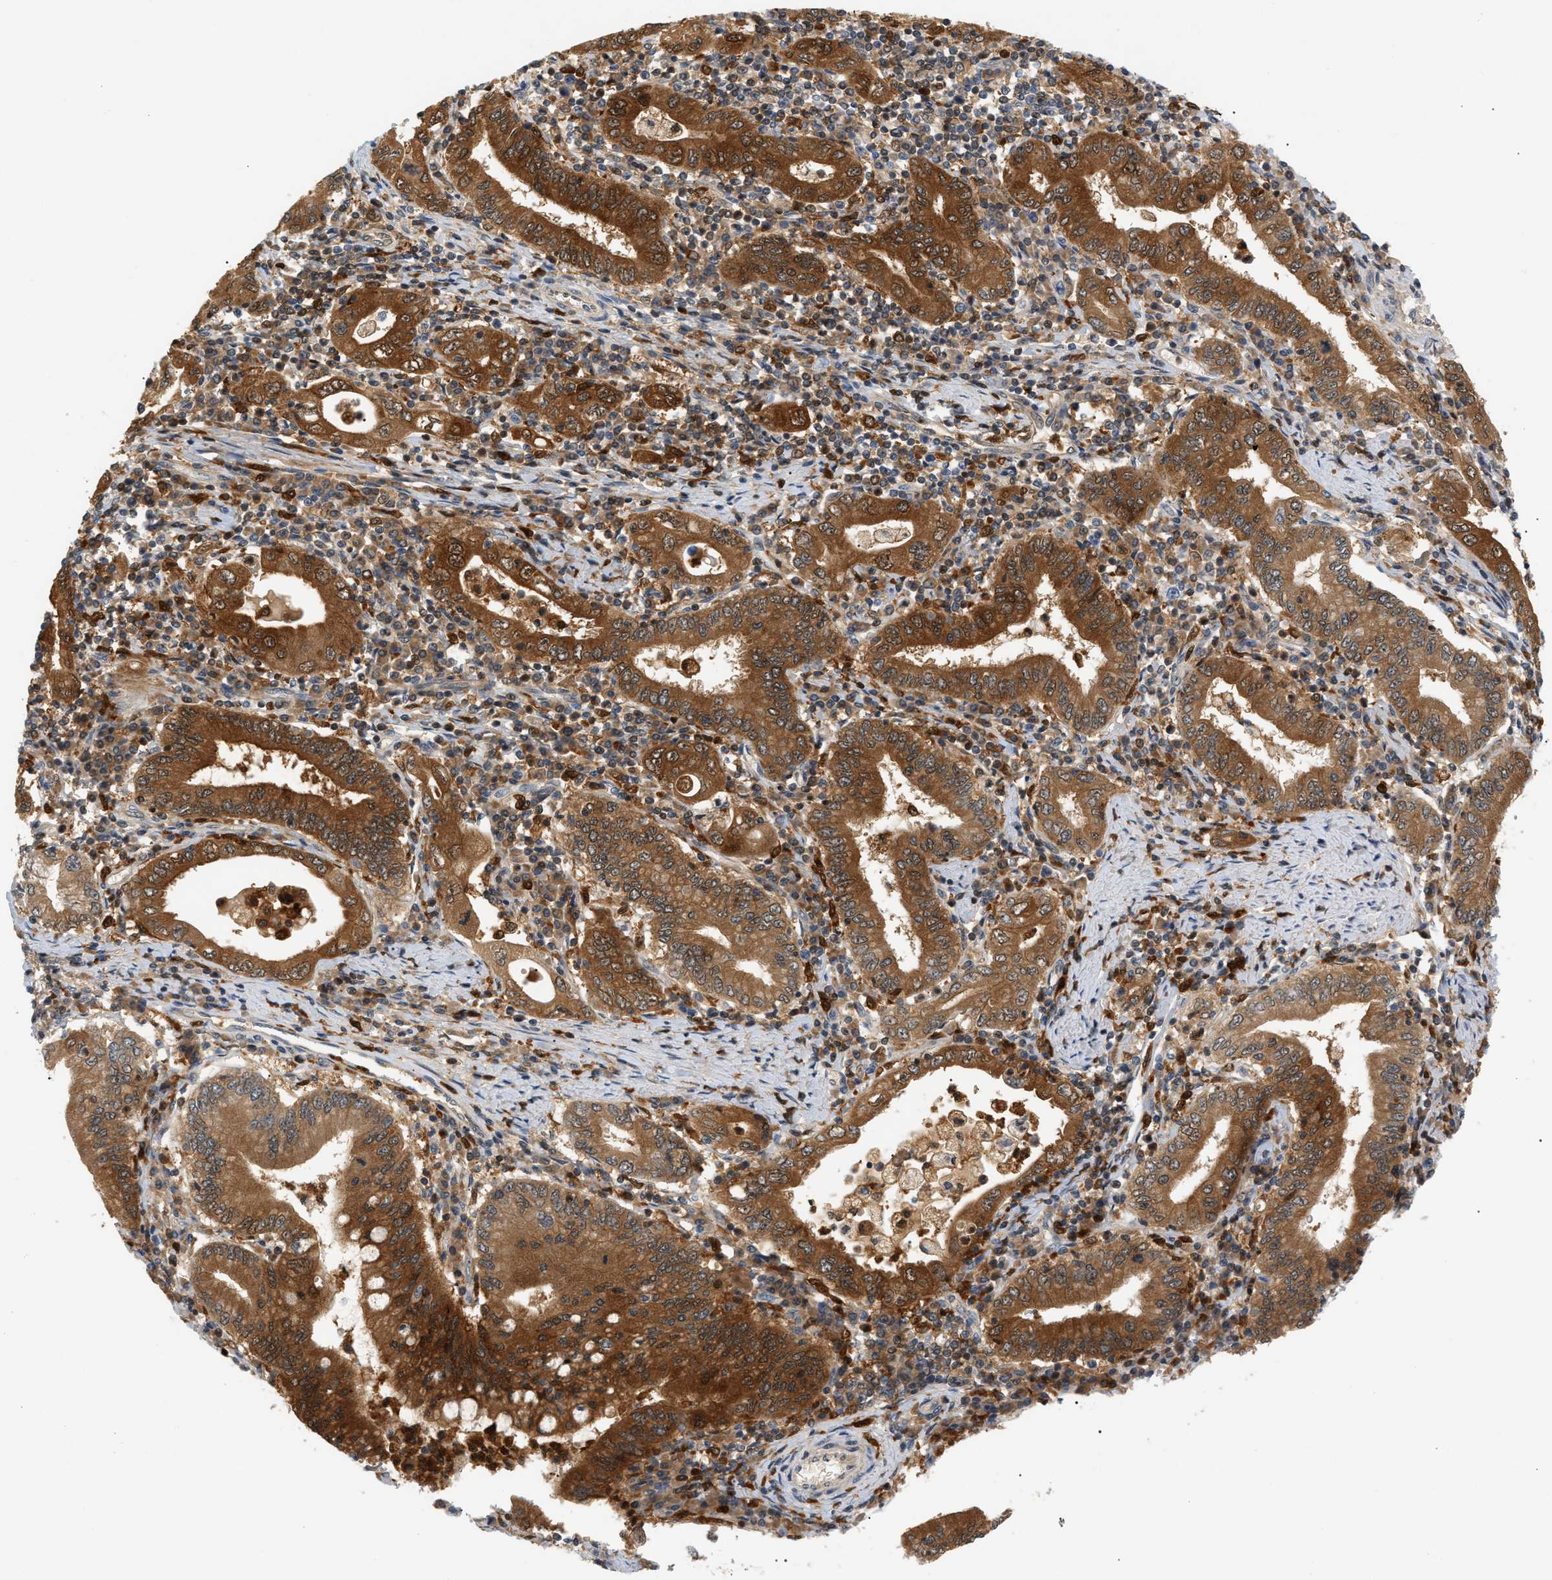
{"staining": {"intensity": "strong", "quantity": ">75%", "location": "cytoplasmic/membranous"}, "tissue": "stomach cancer", "cell_type": "Tumor cells", "image_type": "cancer", "snomed": [{"axis": "morphology", "description": "Normal tissue, NOS"}, {"axis": "morphology", "description": "Adenocarcinoma, NOS"}, {"axis": "topography", "description": "Esophagus"}, {"axis": "topography", "description": "Stomach, upper"}, {"axis": "topography", "description": "Peripheral nerve tissue"}], "caption": "This photomicrograph shows immunohistochemistry staining of human stomach cancer, with high strong cytoplasmic/membranous expression in about >75% of tumor cells.", "gene": "PYCARD", "patient": {"sex": "male", "age": 62}}